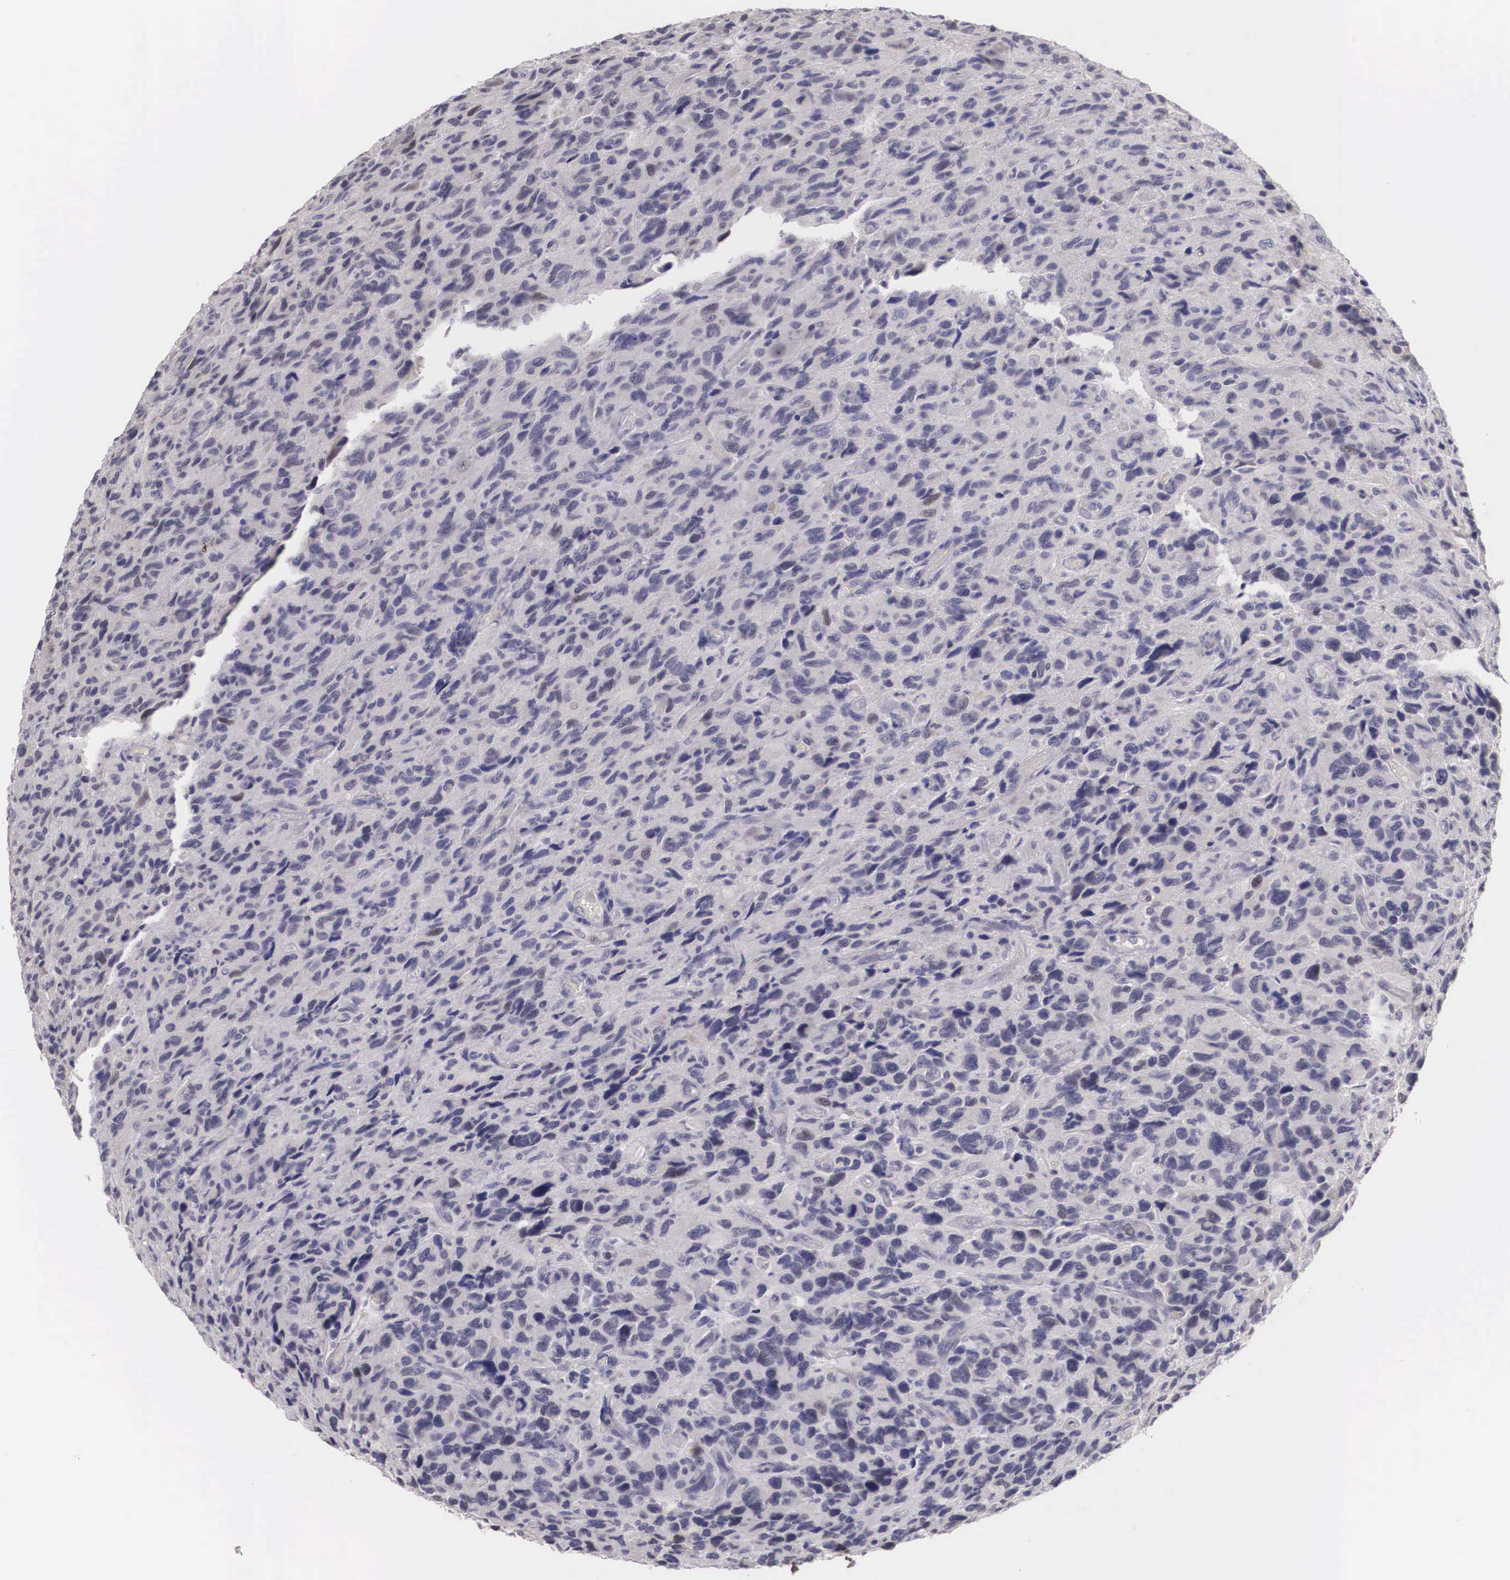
{"staining": {"intensity": "negative", "quantity": "none", "location": "none"}, "tissue": "glioma", "cell_type": "Tumor cells", "image_type": "cancer", "snomed": [{"axis": "morphology", "description": "Glioma, malignant, High grade"}, {"axis": "topography", "description": "Brain"}], "caption": "Immunohistochemistry (IHC) histopathology image of neoplastic tissue: malignant glioma (high-grade) stained with DAB shows no significant protein expression in tumor cells.", "gene": "ENOX2", "patient": {"sex": "female", "age": 60}}